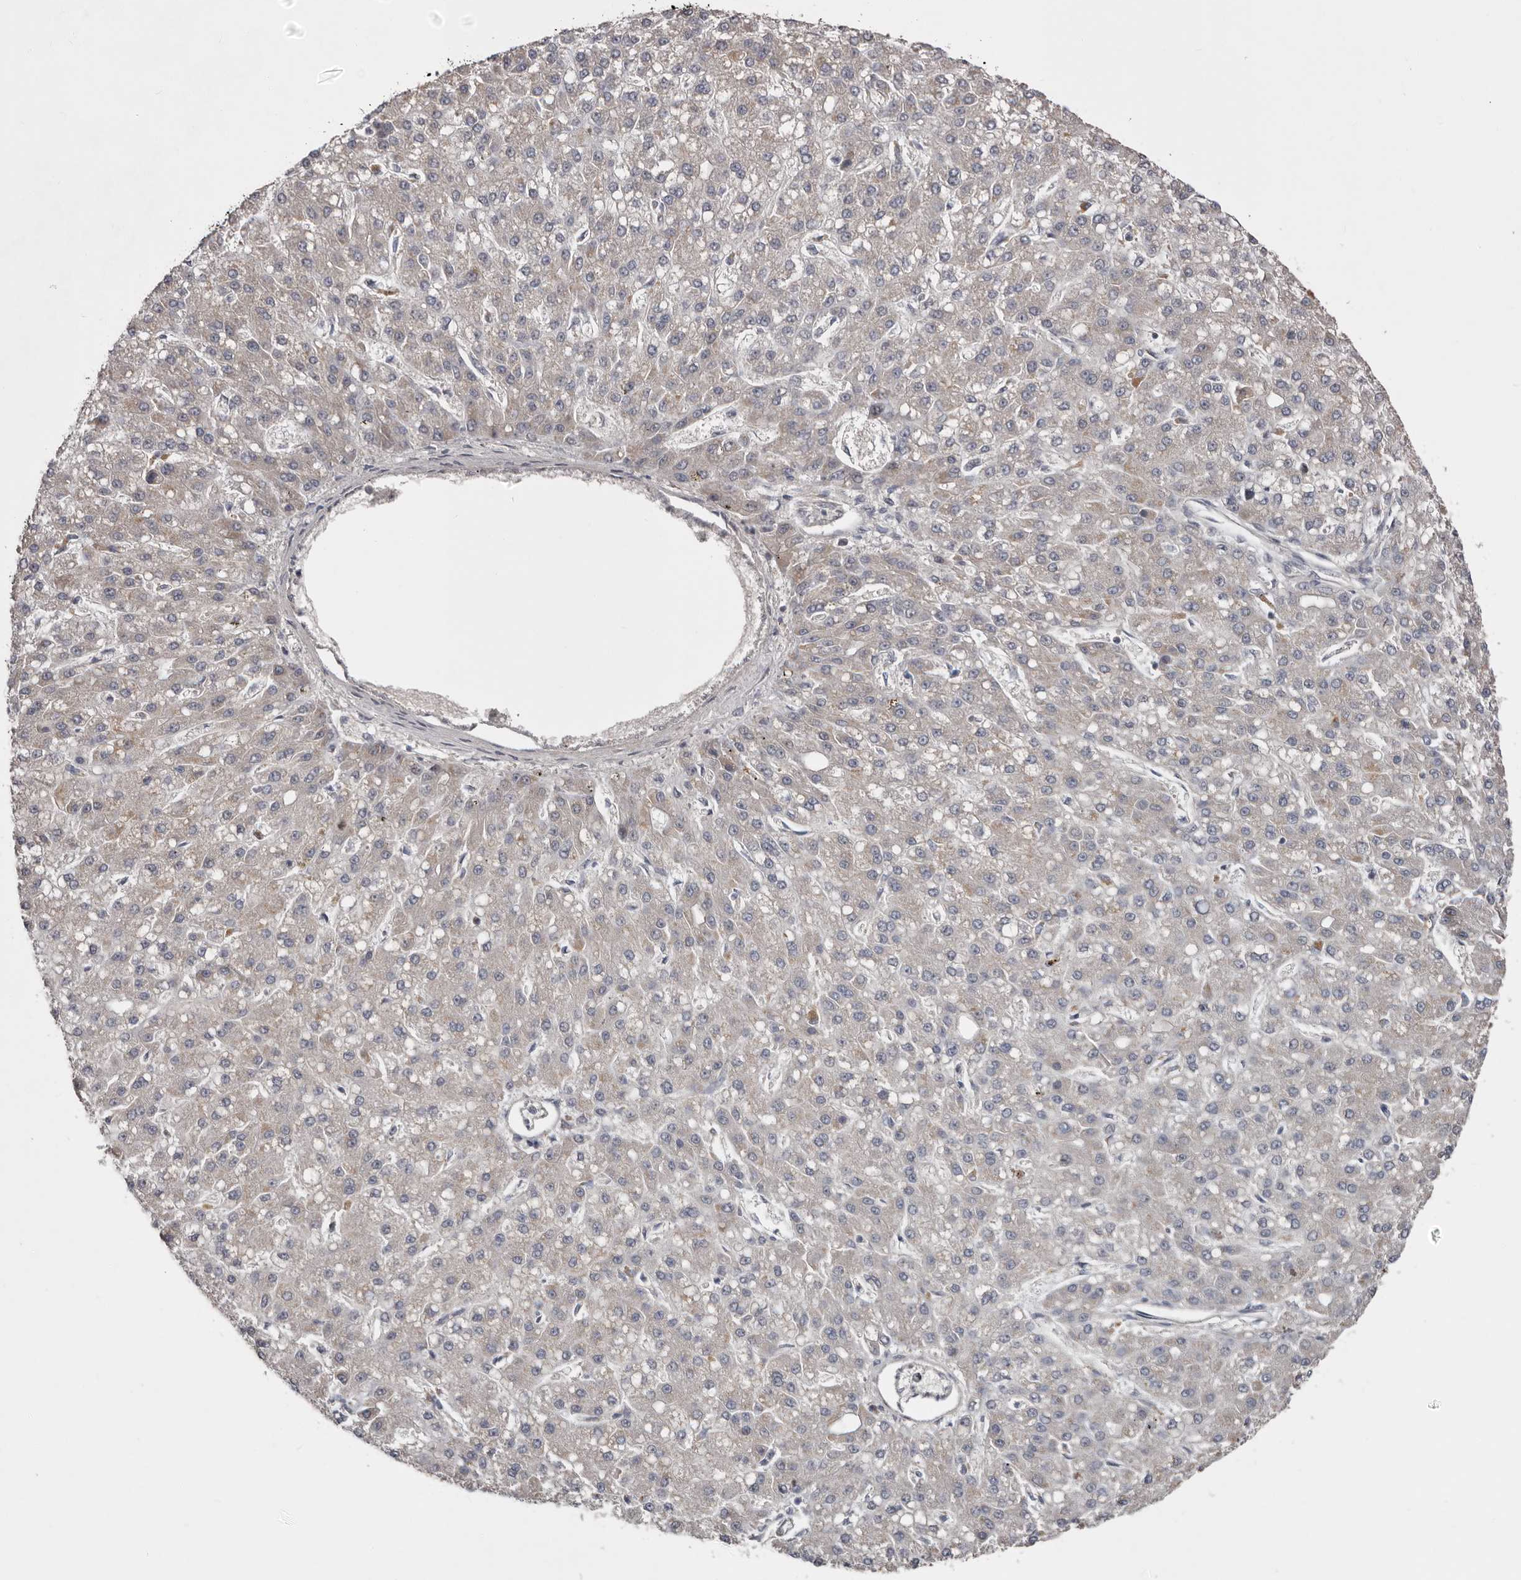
{"staining": {"intensity": "negative", "quantity": "none", "location": "none"}, "tissue": "liver cancer", "cell_type": "Tumor cells", "image_type": "cancer", "snomed": [{"axis": "morphology", "description": "Carcinoma, Hepatocellular, NOS"}, {"axis": "topography", "description": "Liver"}], "caption": "The immunohistochemistry (IHC) photomicrograph has no significant expression in tumor cells of liver cancer tissue.", "gene": "CHML", "patient": {"sex": "male", "age": 67}}